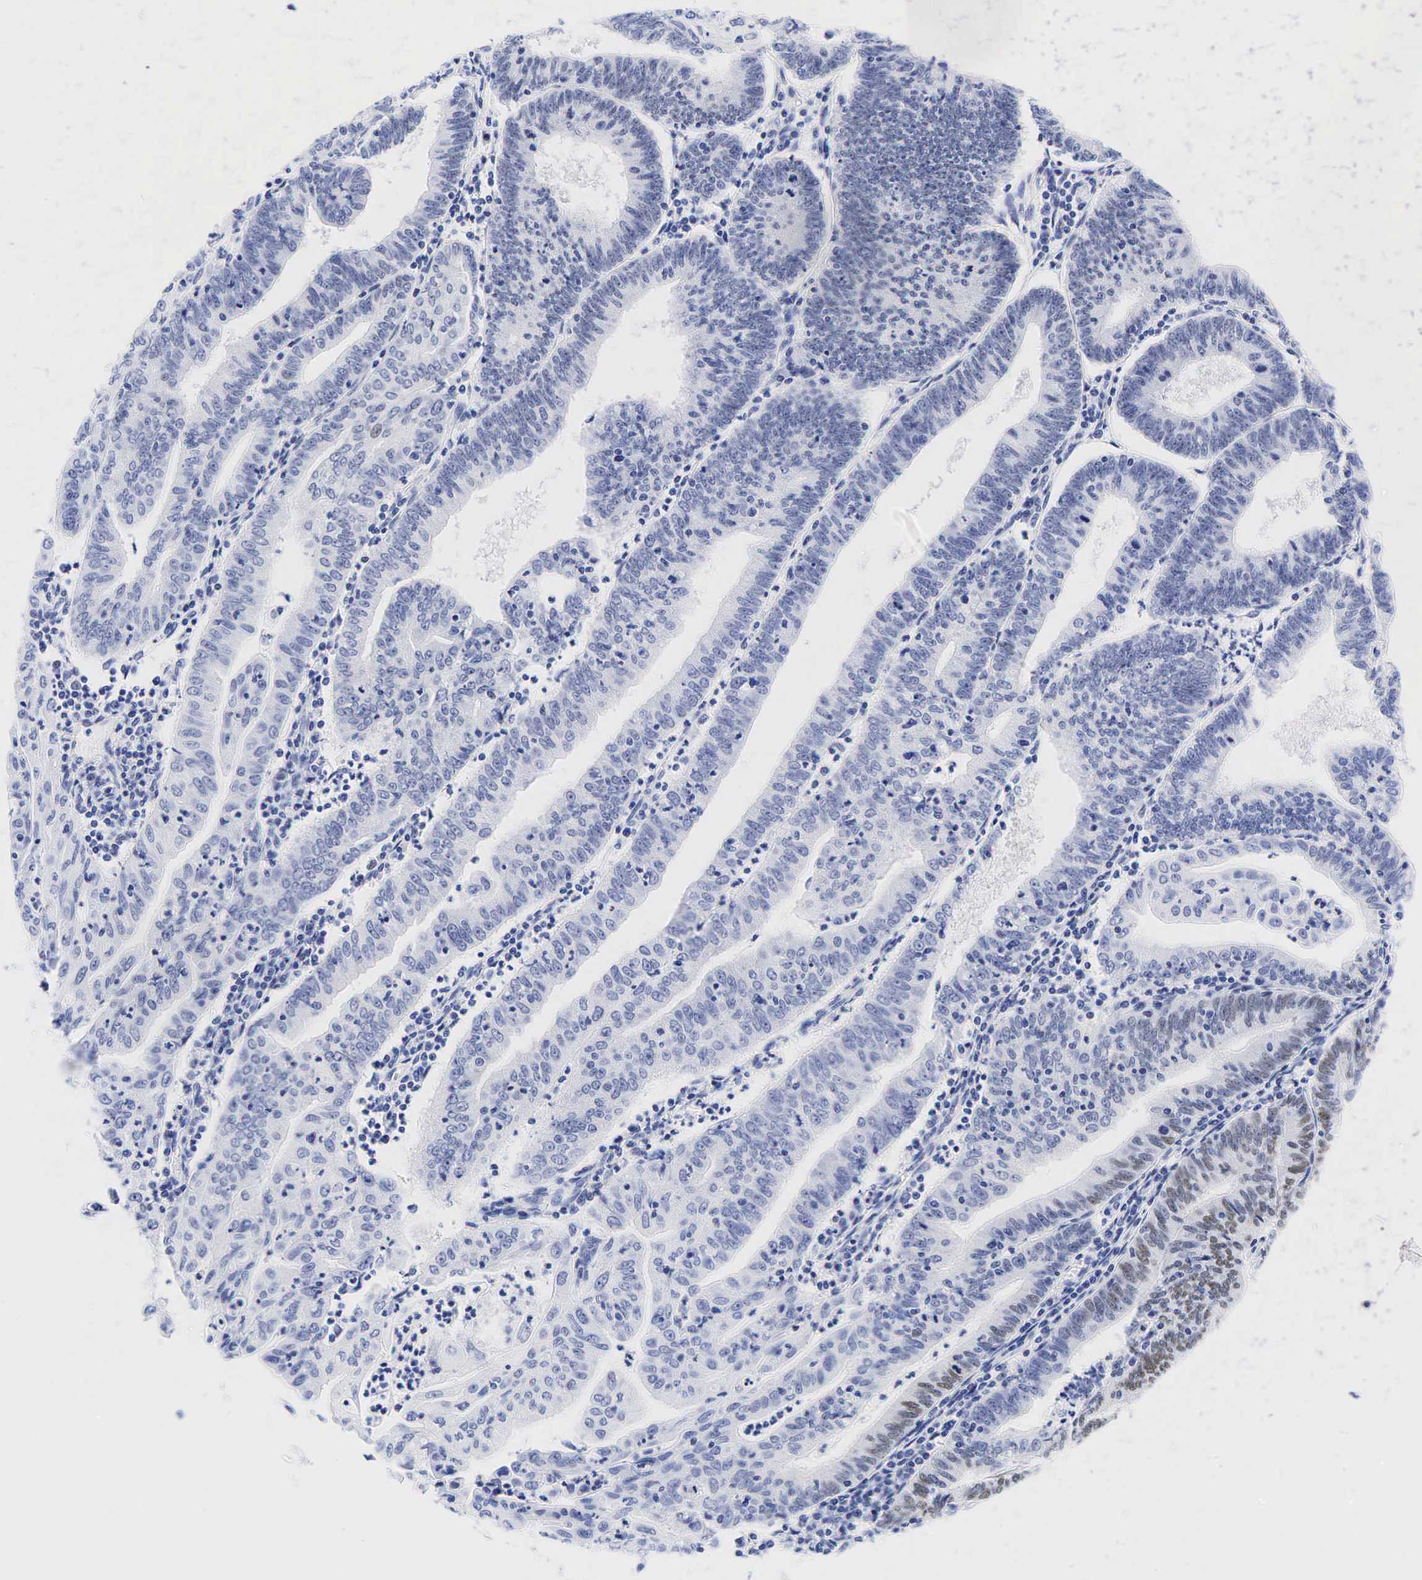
{"staining": {"intensity": "moderate", "quantity": "25%-75%", "location": "nuclear"}, "tissue": "endometrial cancer", "cell_type": "Tumor cells", "image_type": "cancer", "snomed": [{"axis": "morphology", "description": "Adenocarcinoma, NOS"}, {"axis": "topography", "description": "Endometrium"}], "caption": "Immunohistochemistry (IHC) (DAB (3,3'-diaminobenzidine)) staining of human endometrial adenocarcinoma reveals moderate nuclear protein positivity in about 25%-75% of tumor cells. (DAB IHC with brightfield microscopy, high magnification).", "gene": "ESR1", "patient": {"sex": "female", "age": 60}}